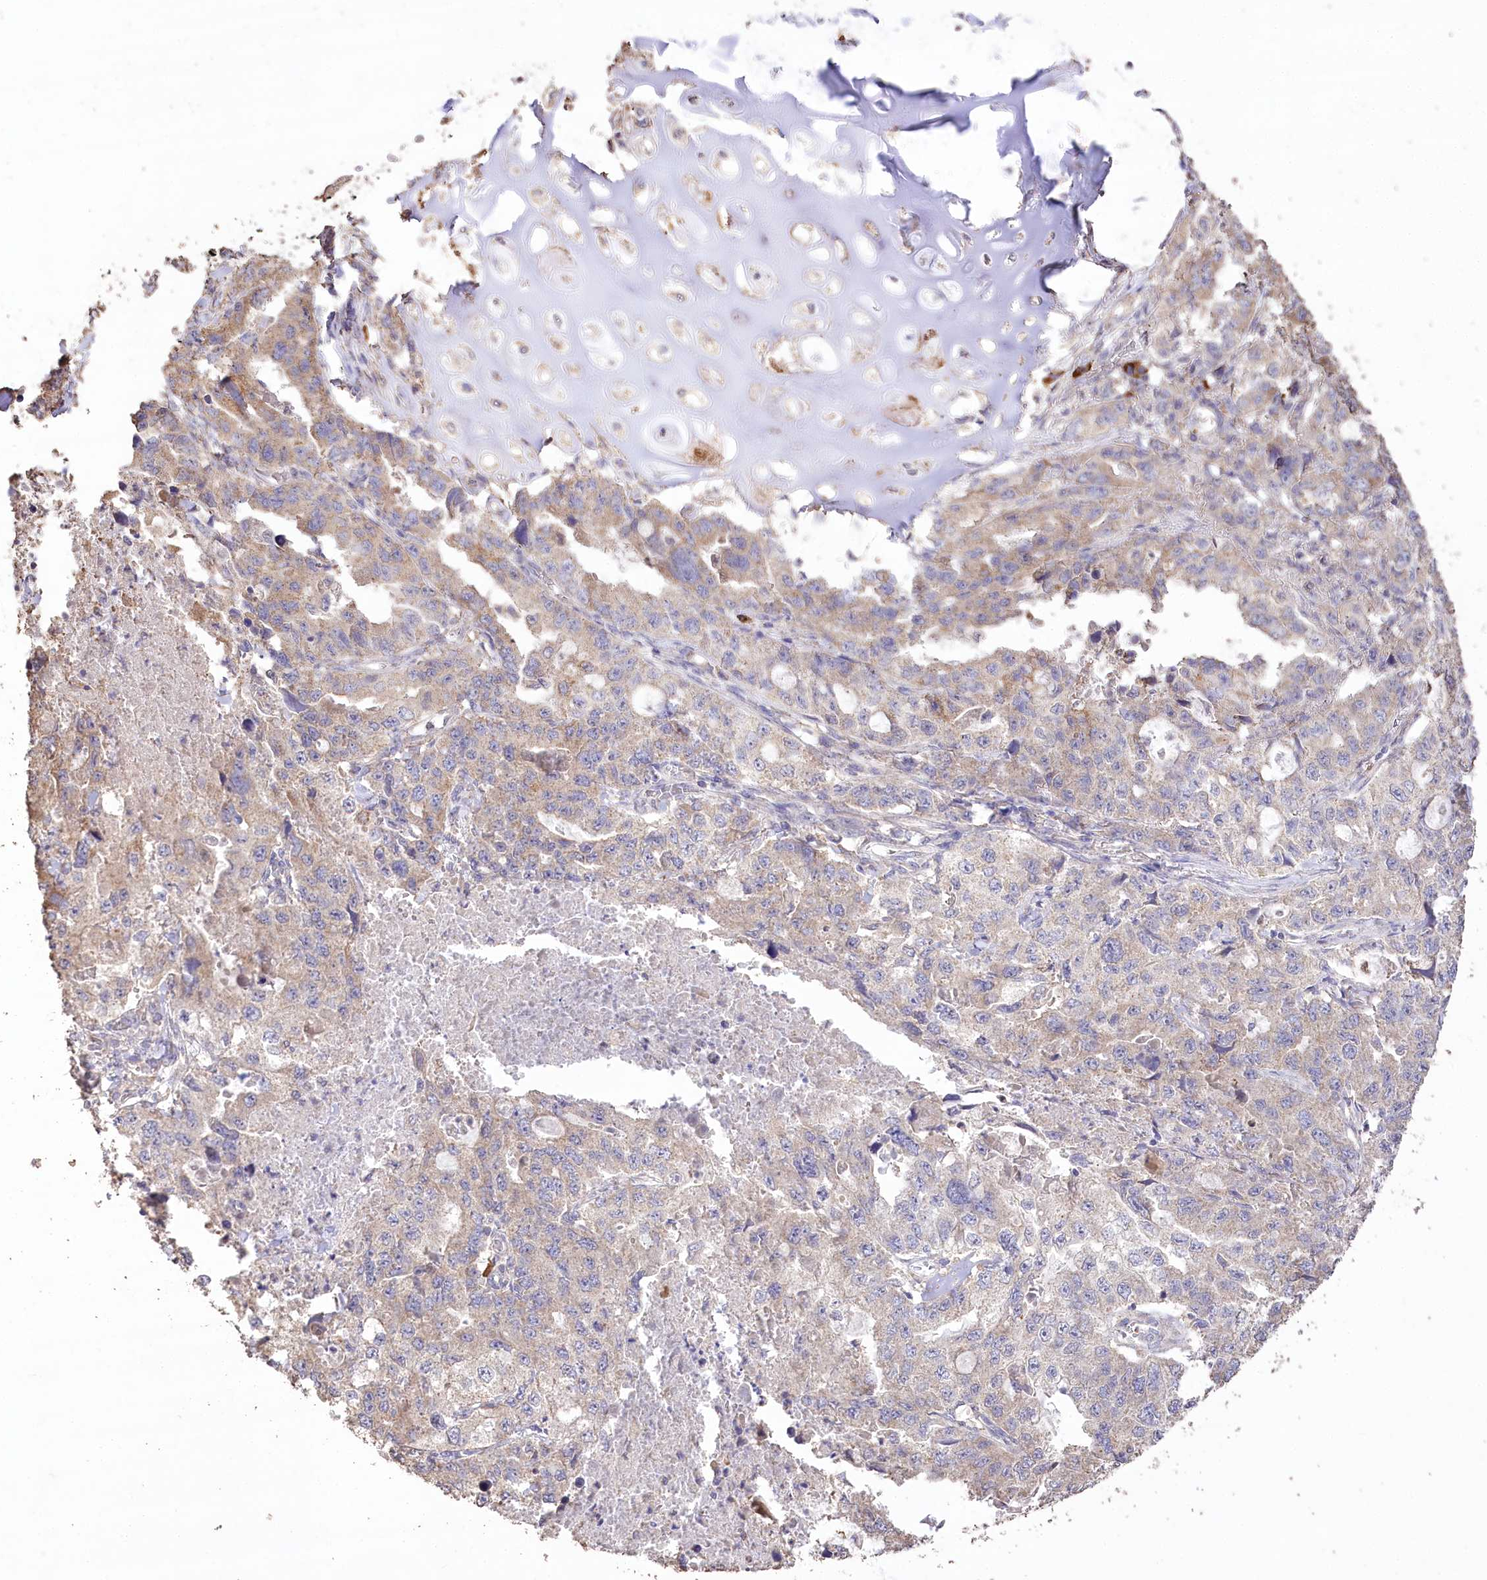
{"staining": {"intensity": "moderate", "quantity": "25%-75%", "location": "cytoplasmic/membranous"}, "tissue": "lung cancer", "cell_type": "Tumor cells", "image_type": "cancer", "snomed": [{"axis": "morphology", "description": "Adenocarcinoma, NOS"}, {"axis": "topography", "description": "Lung"}], "caption": "This image demonstrates IHC staining of lung cancer, with medium moderate cytoplasmic/membranous staining in about 25%-75% of tumor cells.", "gene": "IREB2", "patient": {"sex": "female", "age": 51}}